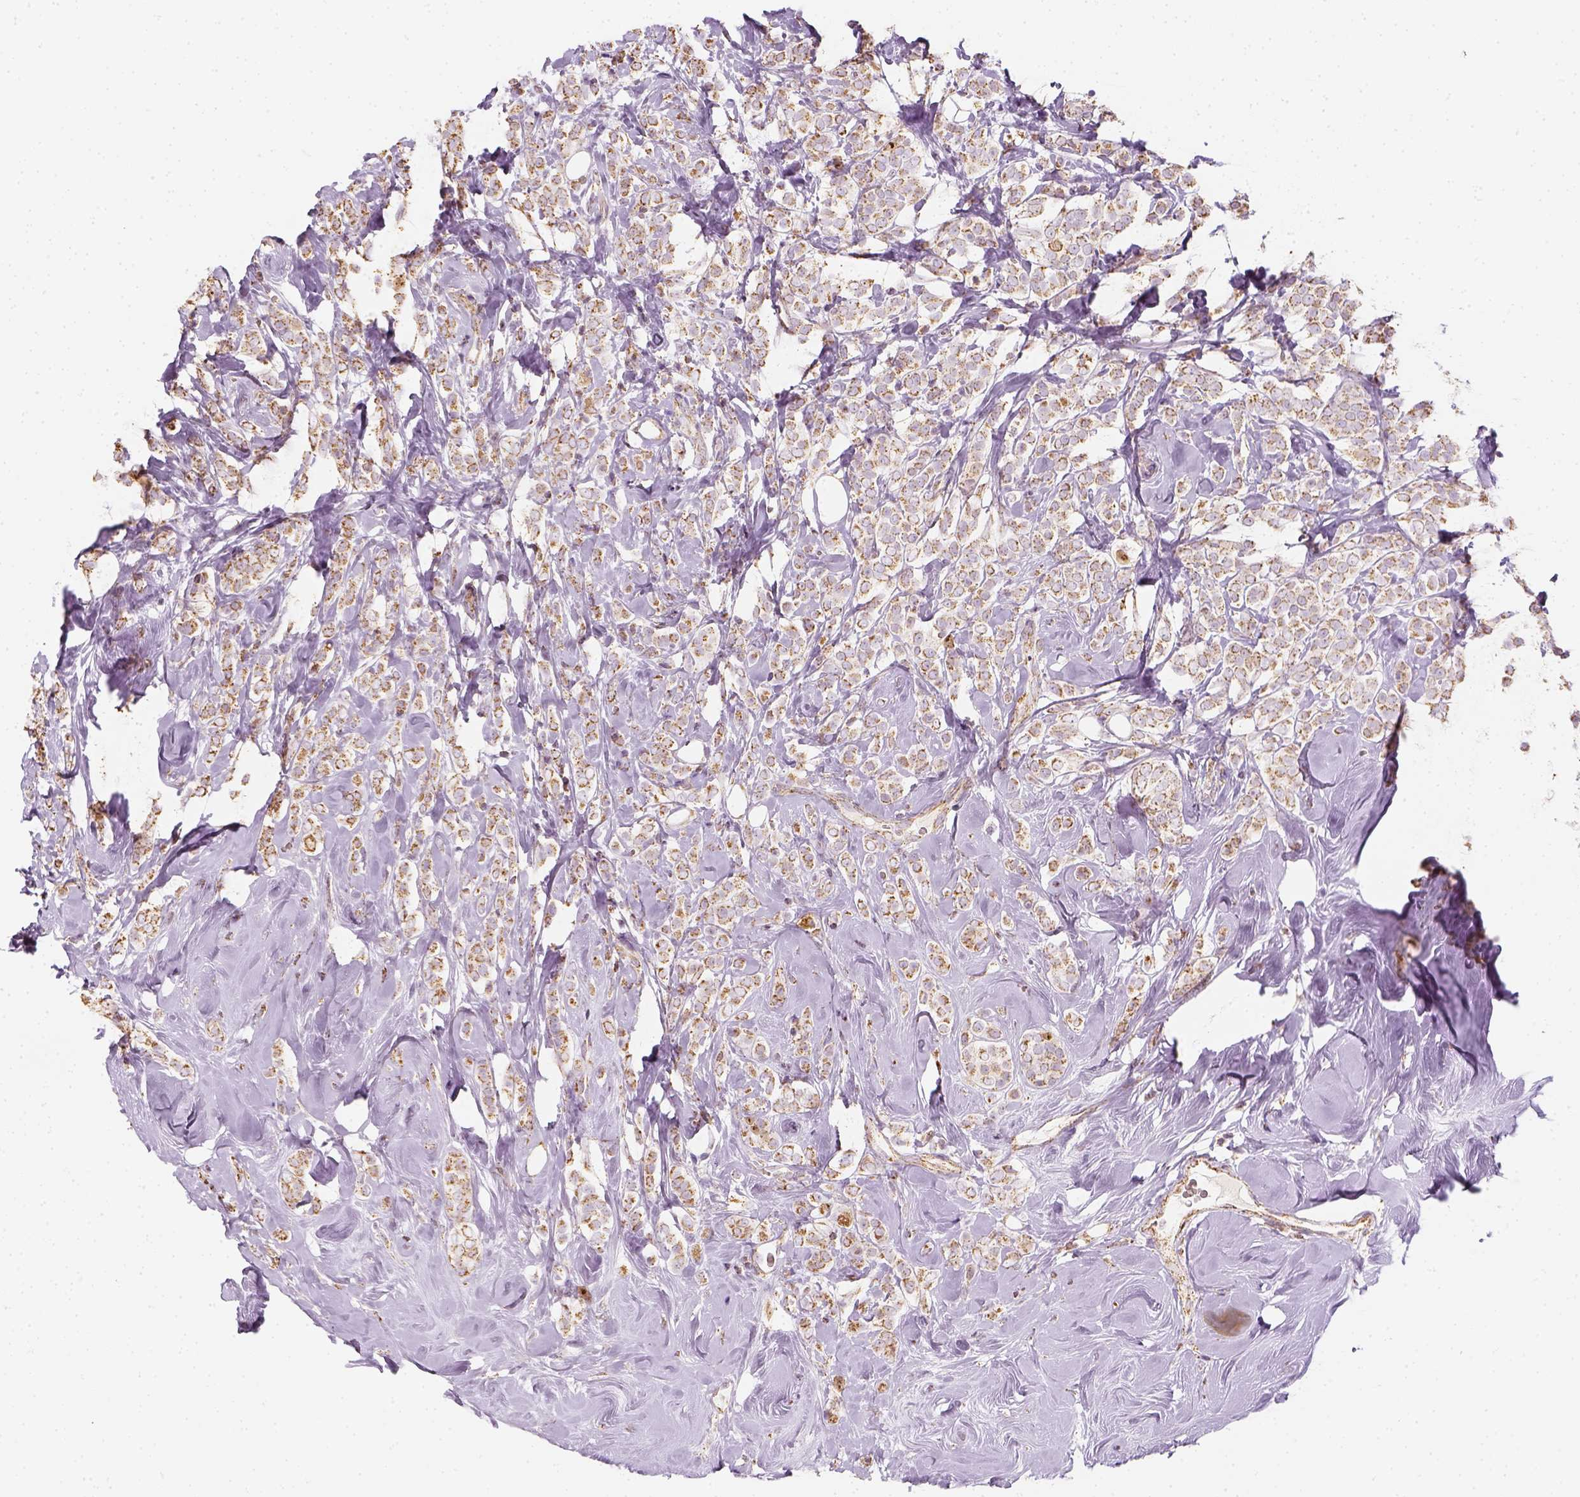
{"staining": {"intensity": "strong", "quantity": "<25%", "location": "cytoplasmic/membranous"}, "tissue": "breast cancer", "cell_type": "Tumor cells", "image_type": "cancer", "snomed": [{"axis": "morphology", "description": "Lobular carcinoma"}, {"axis": "topography", "description": "Breast"}], "caption": "This image demonstrates immunohistochemistry staining of human lobular carcinoma (breast), with medium strong cytoplasmic/membranous staining in about <25% of tumor cells.", "gene": "LCA5", "patient": {"sex": "female", "age": 49}}